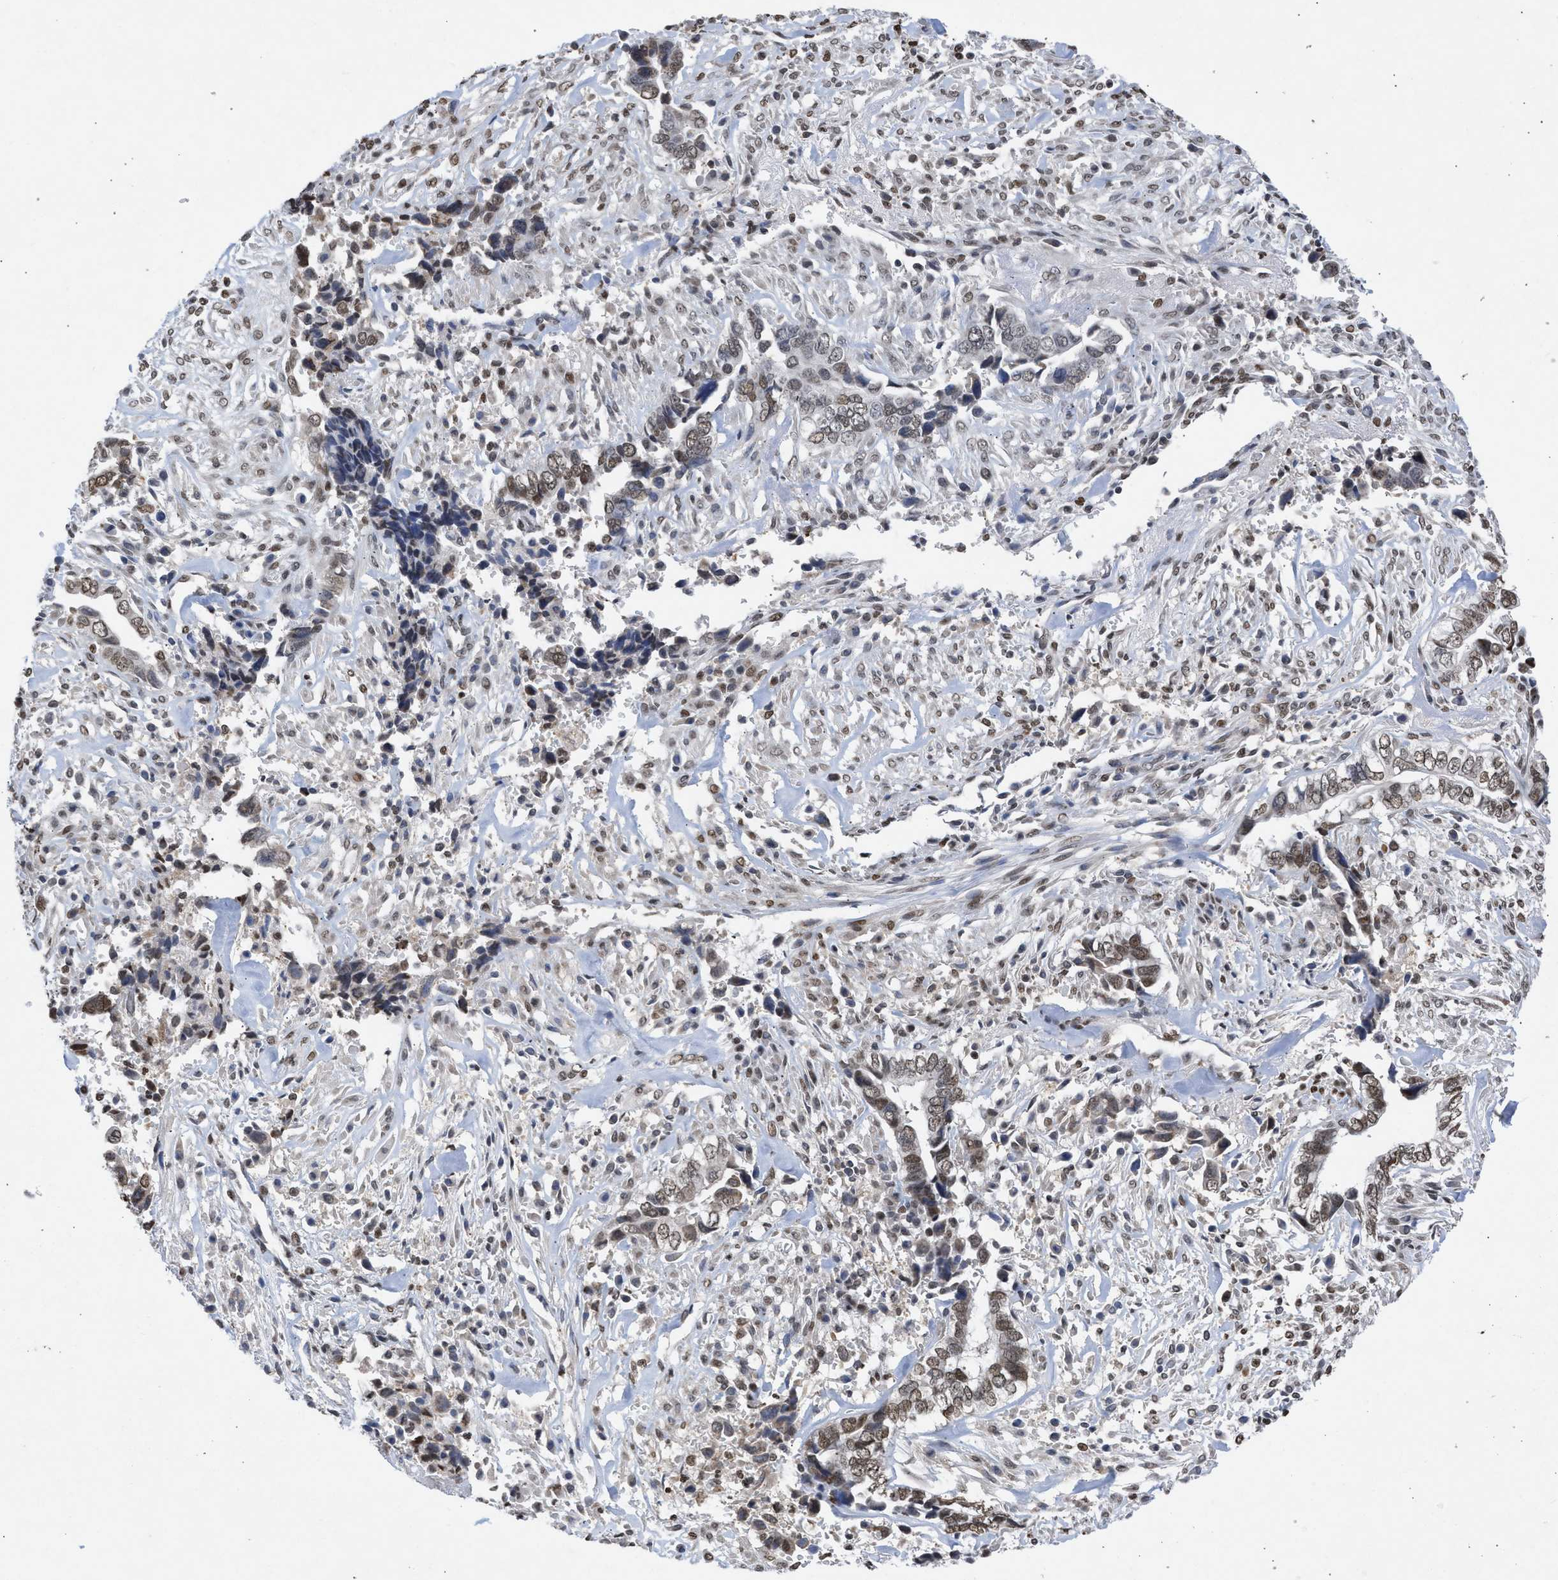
{"staining": {"intensity": "weak", "quantity": ">75%", "location": "nuclear"}, "tissue": "liver cancer", "cell_type": "Tumor cells", "image_type": "cancer", "snomed": [{"axis": "morphology", "description": "Cholangiocarcinoma"}, {"axis": "topography", "description": "Liver"}], "caption": "Liver cholangiocarcinoma was stained to show a protein in brown. There is low levels of weak nuclear expression in about >75% of tumor cells.", "gene": "NUP35", "patient": {"sex": "female", "age": 79}}